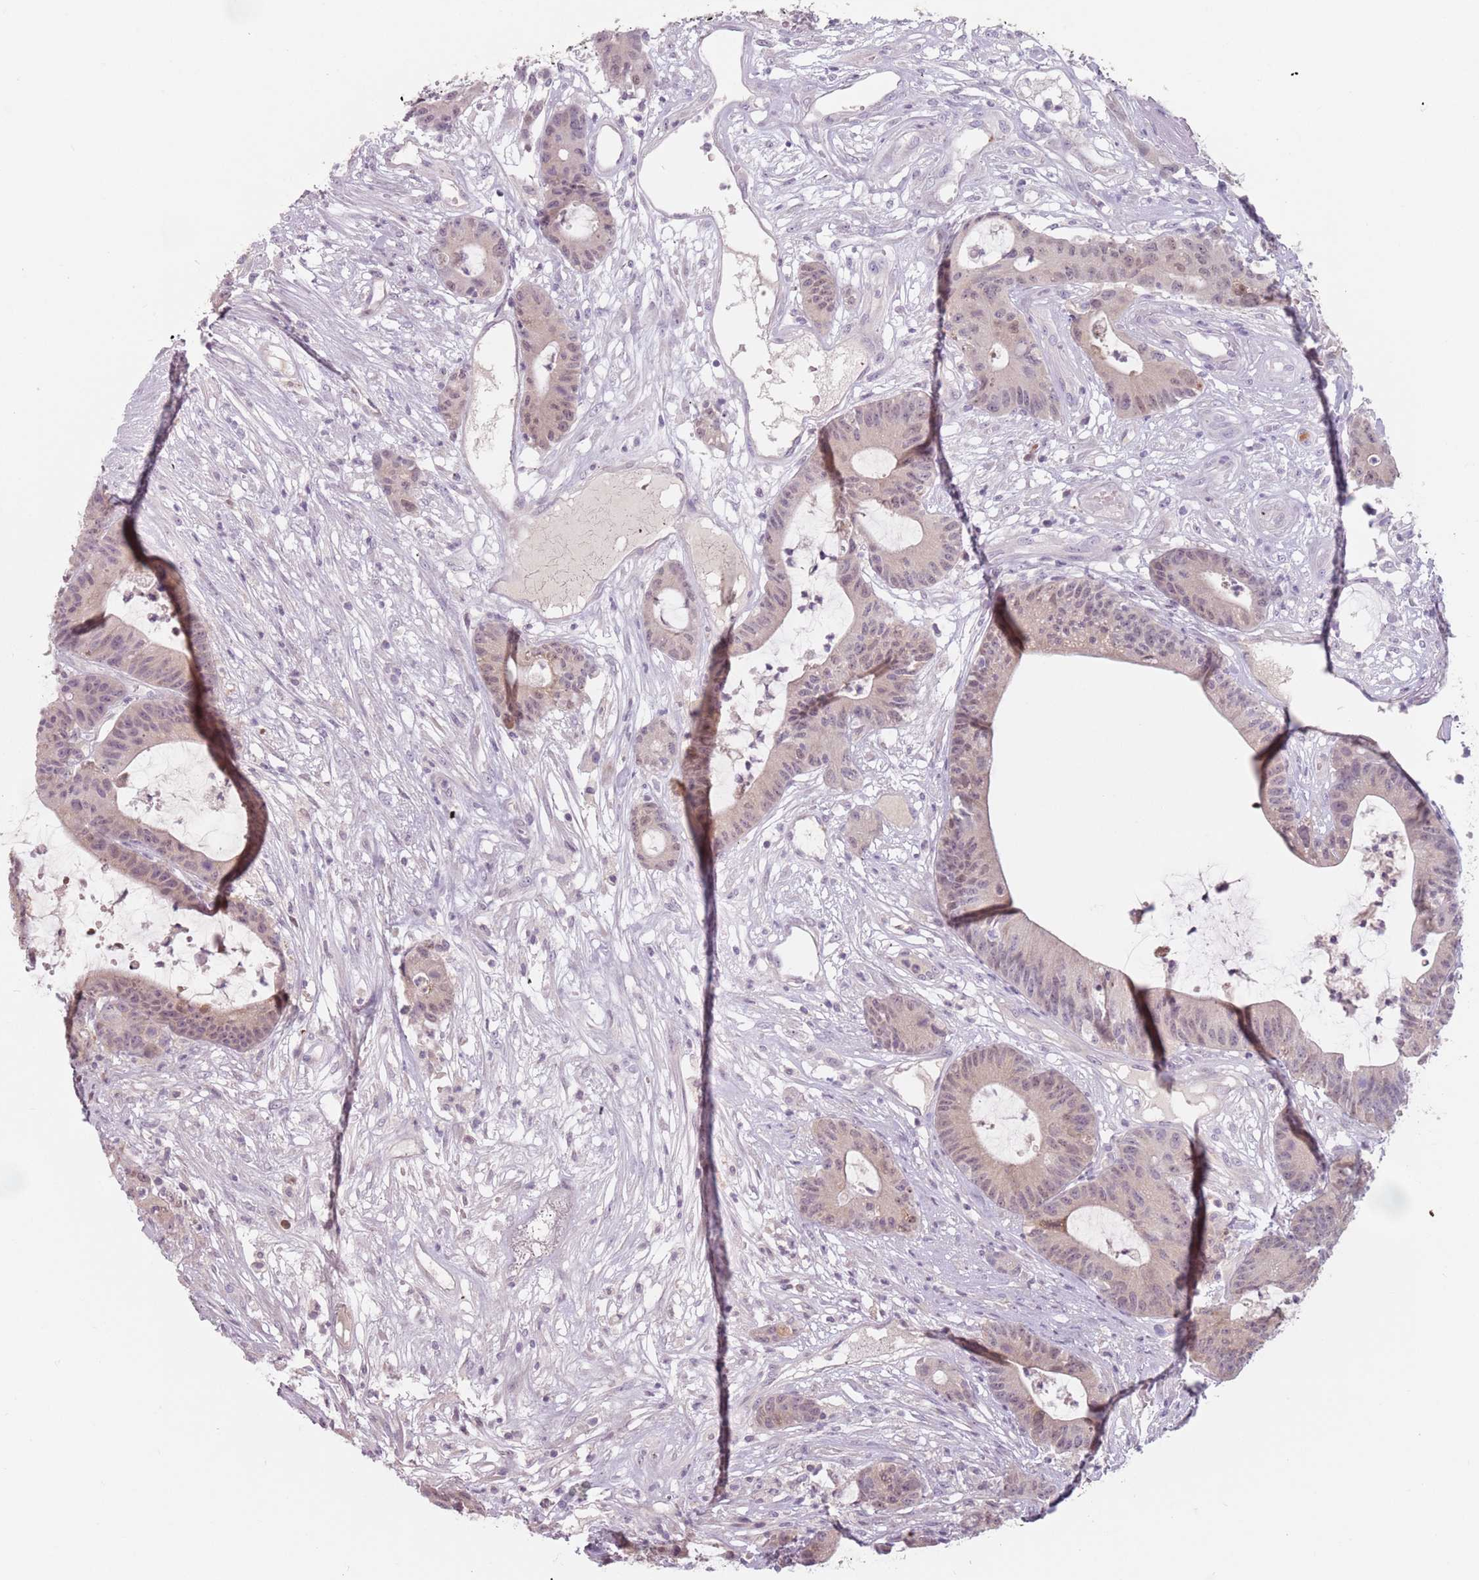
{"staining": {"intensity": "weak", "quantity": "25%-75%", "location": "nuclear"}, "tissue": "colorectal cancer", "cell_type": "Tumor cells", "image_type": "cancer", "snomed": [{"axis": "morphology", "description": "Adenocarcinoma, NOS"}, {"axis": "topography", "description": "Colon"}], "caption": "A high-resolution micrograph shows immunohistochemistry (IHC) staining of colorectal cancer (adenocarcinoma), which reveals weak nuclear expression in about 25%-75% of tumor cells.", "gene": "NAXE", "patient": {"sex": "female", "age": 84}}